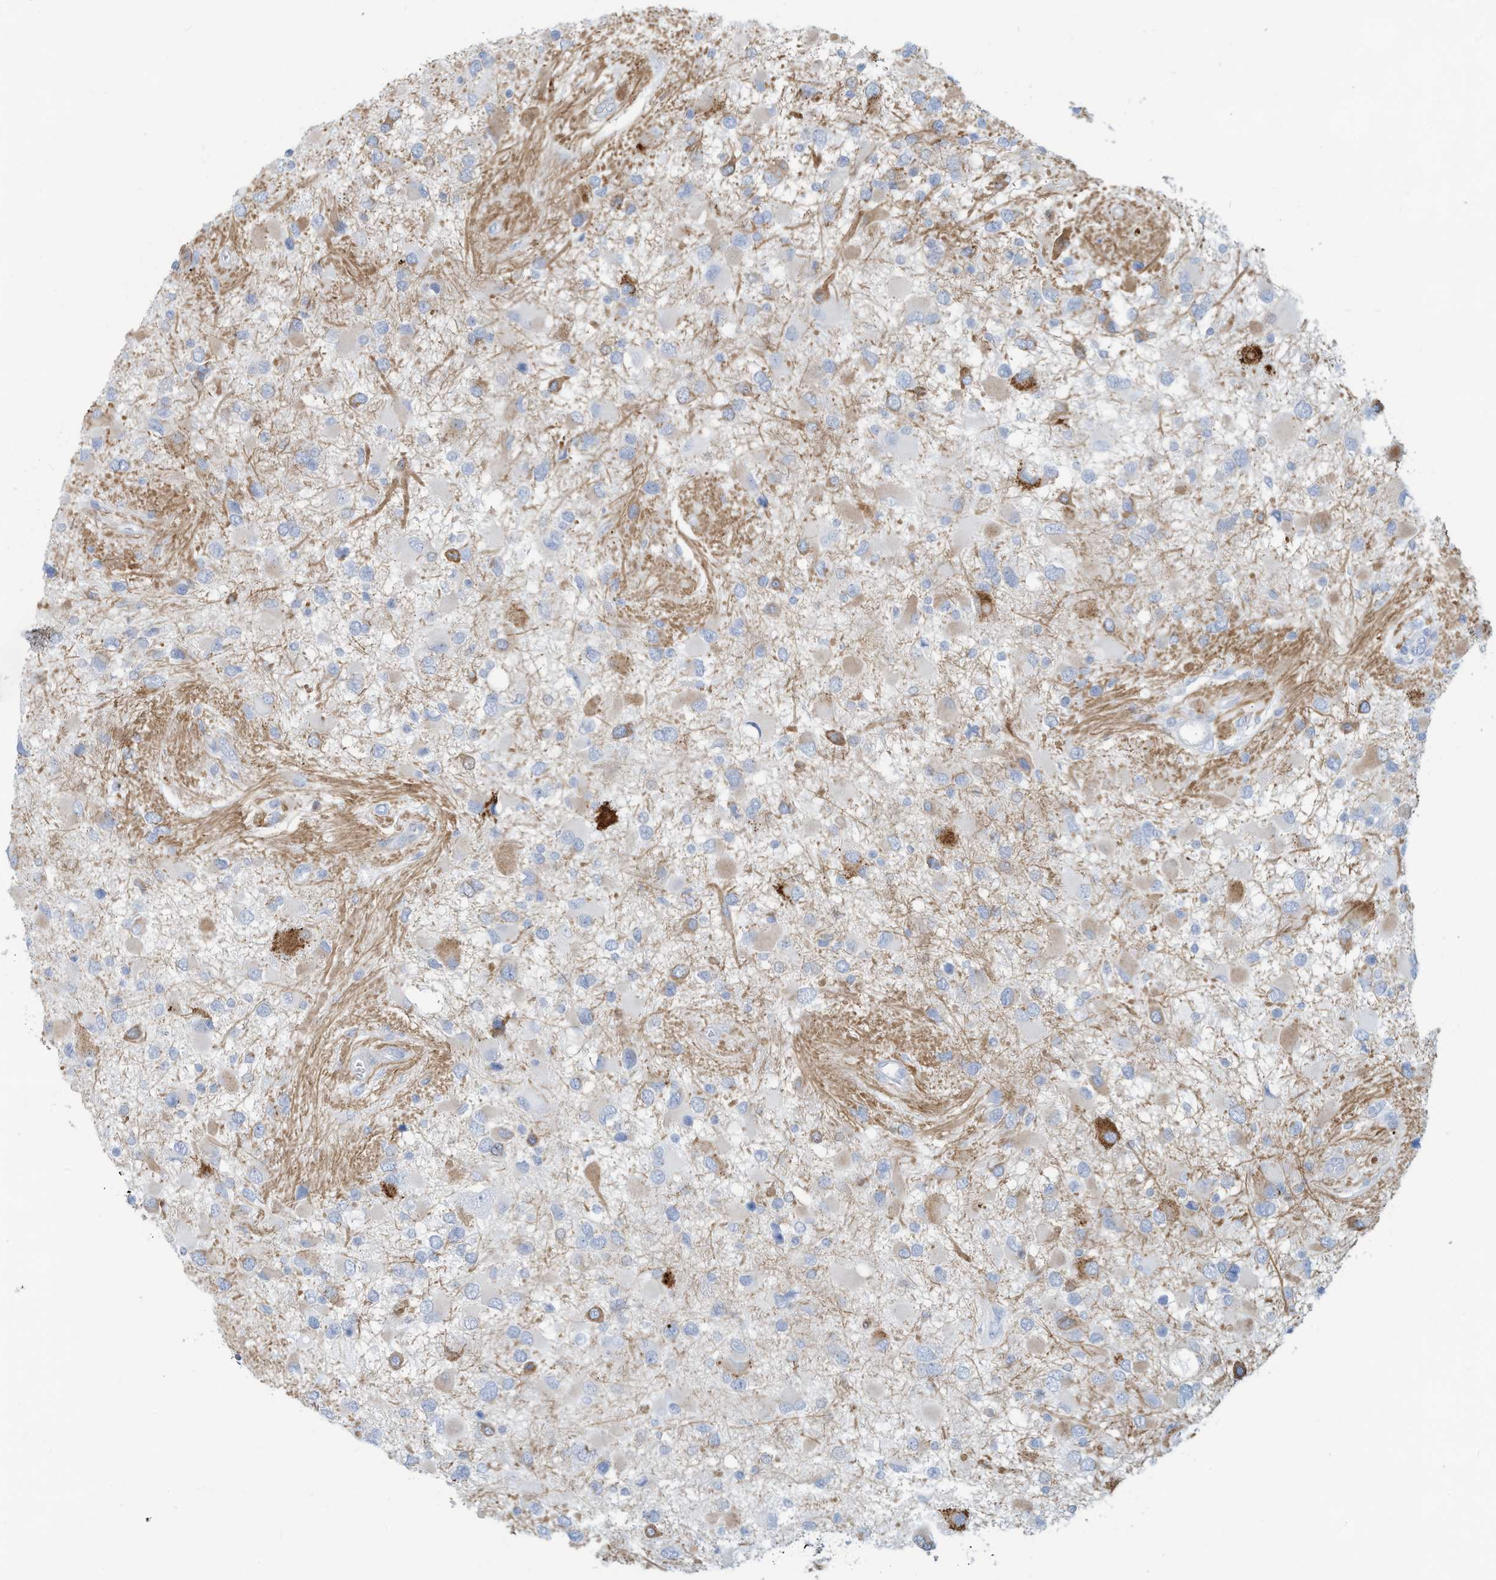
{"staining": {"intensity": "moderate", "quantity": "<25%", "location": "cytoplasmic/membranous"}, "tissue": "glioma", "cell_type": "Tumor cells", "image_type": "cancer", "snomed": [{"axis": "morphology", "description": "Glioma, malignant, High grade"}, {"axis": "topography", "description": "Brain"}], "caption": "Immunohistochemistry (IHC) micrograph of neoplastic tissue: glioma stained using immunohistochemistry displays low levels of moderate protein expression localized specifically in the cytoplasmic/membranous of tumor cells, appearing as a cytoplasmic/membranous brown color.", "gene": "ERI2", "patient": {"sex": "male", "age": 53}}